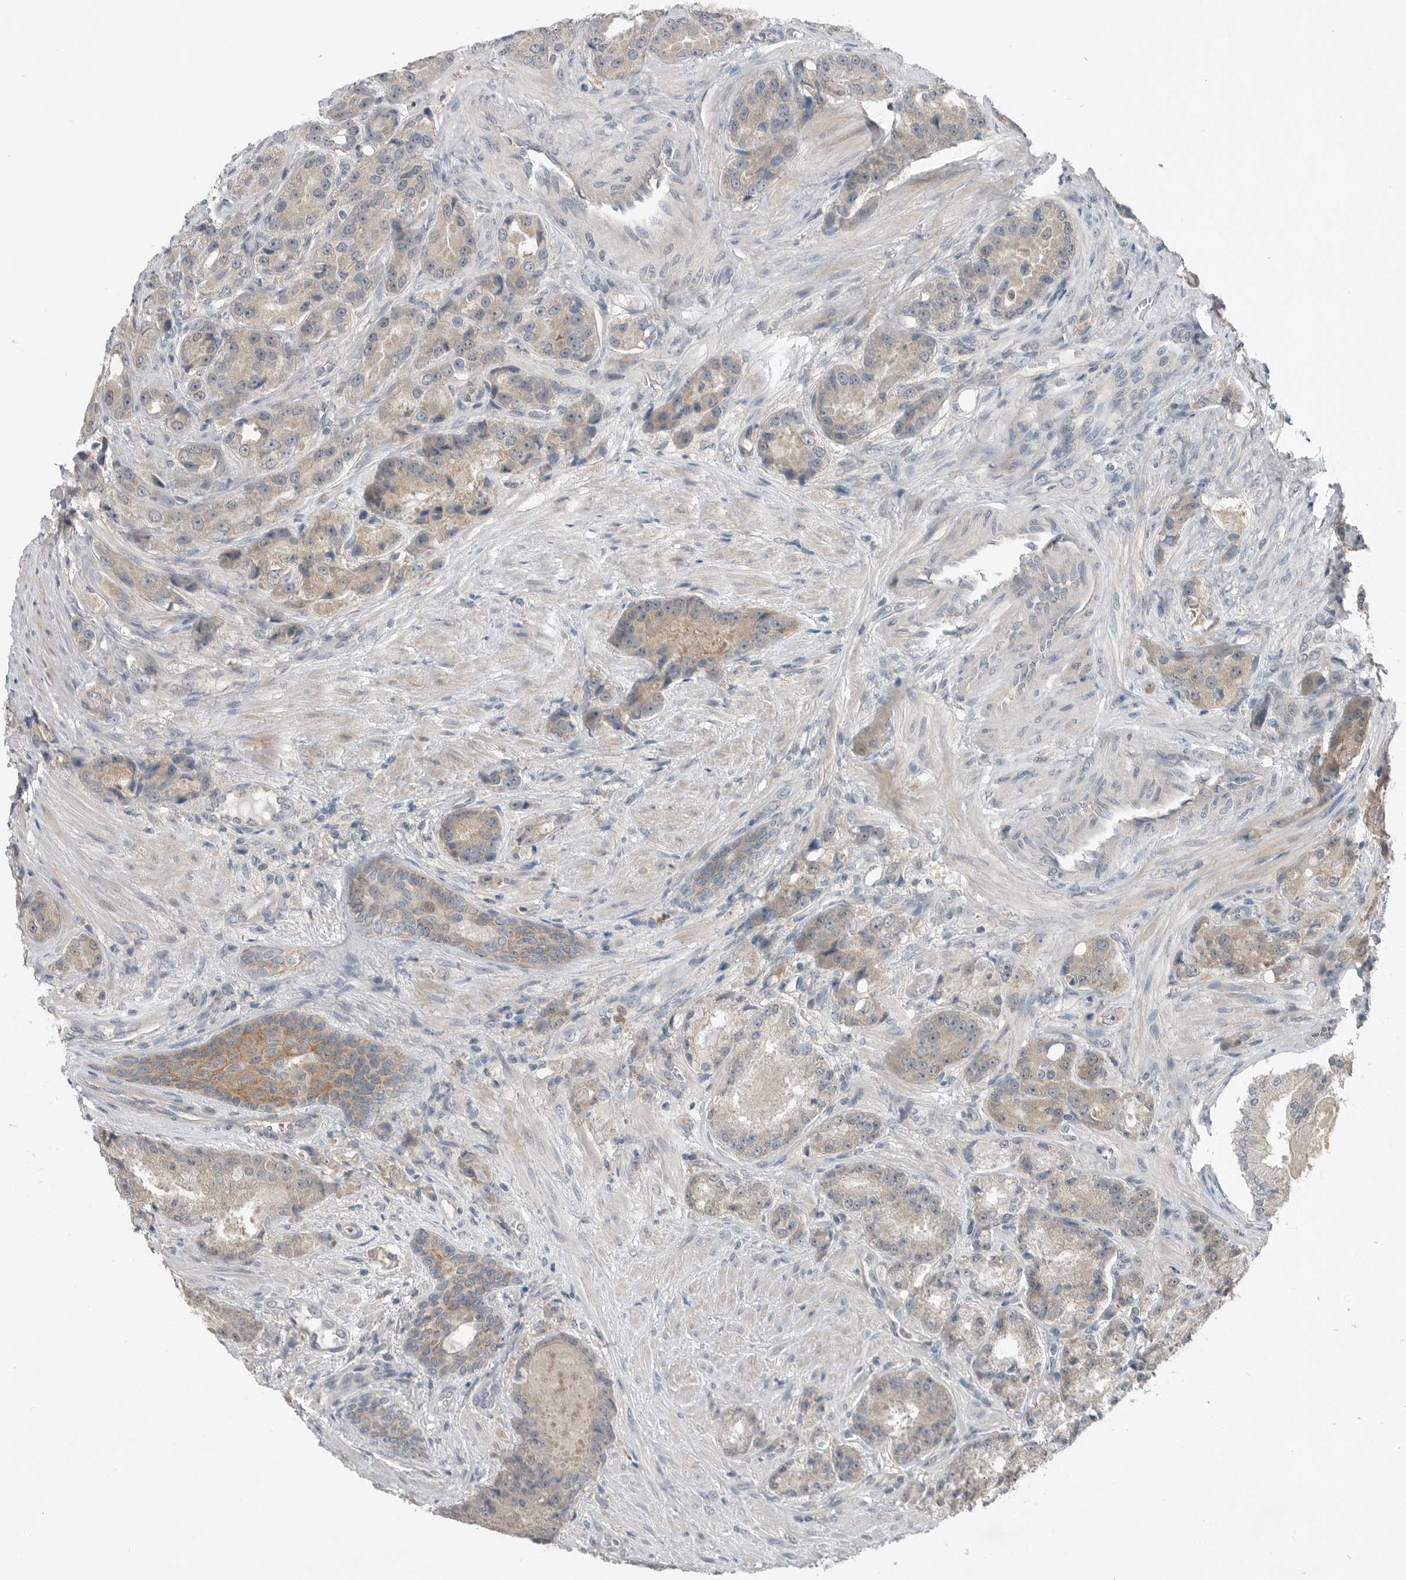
{"staining": {"intensity": "weak", "quantity": ">75%", "location": "cytoplasmic/membranous"}, "tissue": "prostate cancer", "cell_type": "Tumor cells", "image_type": "cancer", "snomed": [{"axis": "morphology", "description": "Adenocarcinoma, High grade"}, {"axis": "topography", "description": "Prostate"}], "caption": "Prostate cancer stained with a brown dye demonstrates weak cytoplasmic/membranous positive expression in about >75% of tumor cells.", "gene": "MFAP3L", "patient": {"sex": "male", "age": 60}}